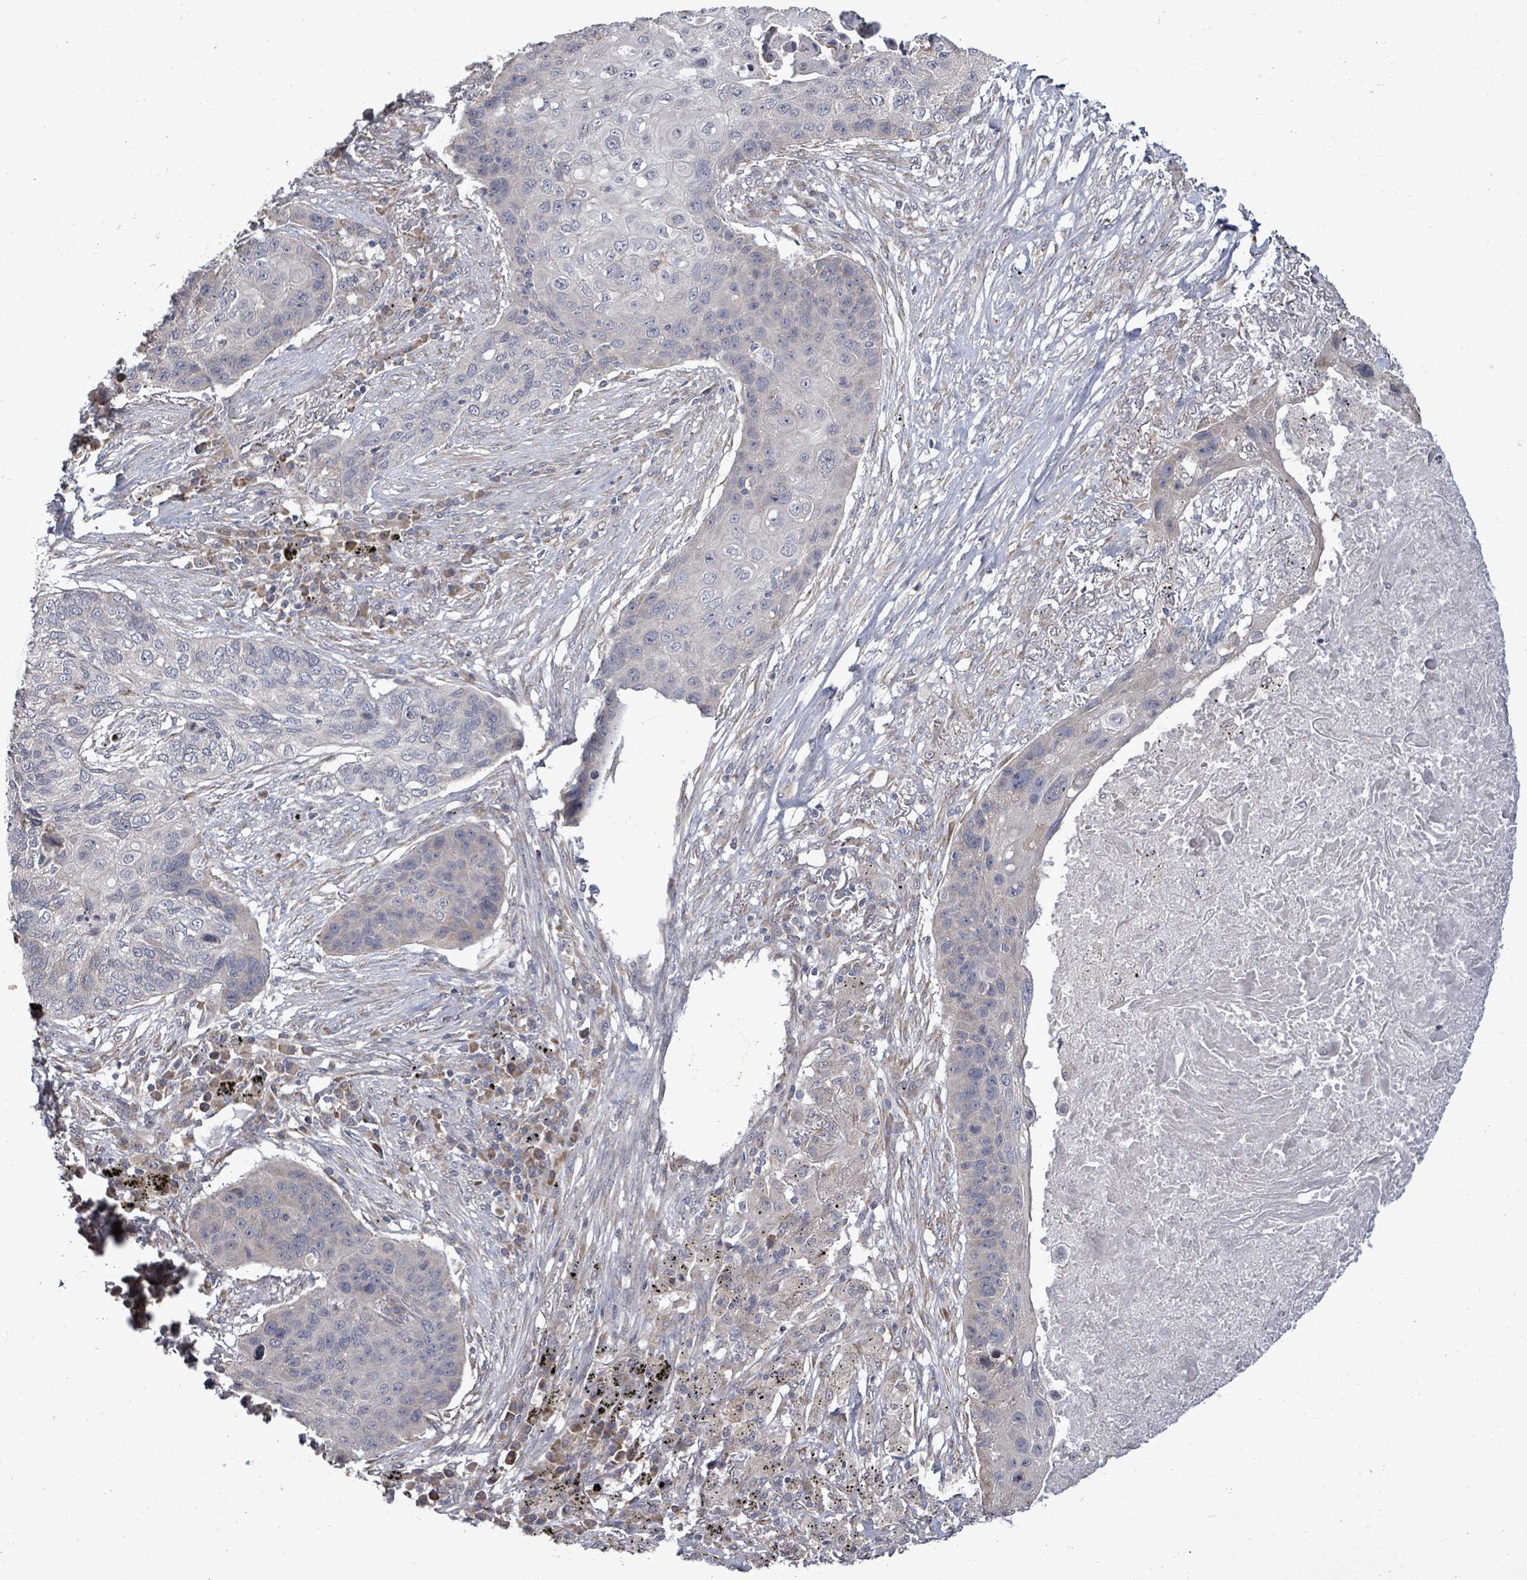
{"staining": {"intensity": "negative", "quantity": "none", "location": "none"}, "tissue": "lung cancer", "cell_type": "Tumor cells", "image_type": "cancer", "snomed": [{"axis": "morphology", "description": "Squamous cell carcinoma, NOS"}, {"axis": "topography", "description": "Lung"}], "caption": "A high-resolution image shows immunohistochemistry (IHC) staining of lung cancer (squamous cell carcinoma), which shows no significant positivity in tumor cells.", "gene": "POMGNT2", "patient": {"sex": "female", "age": 63}}